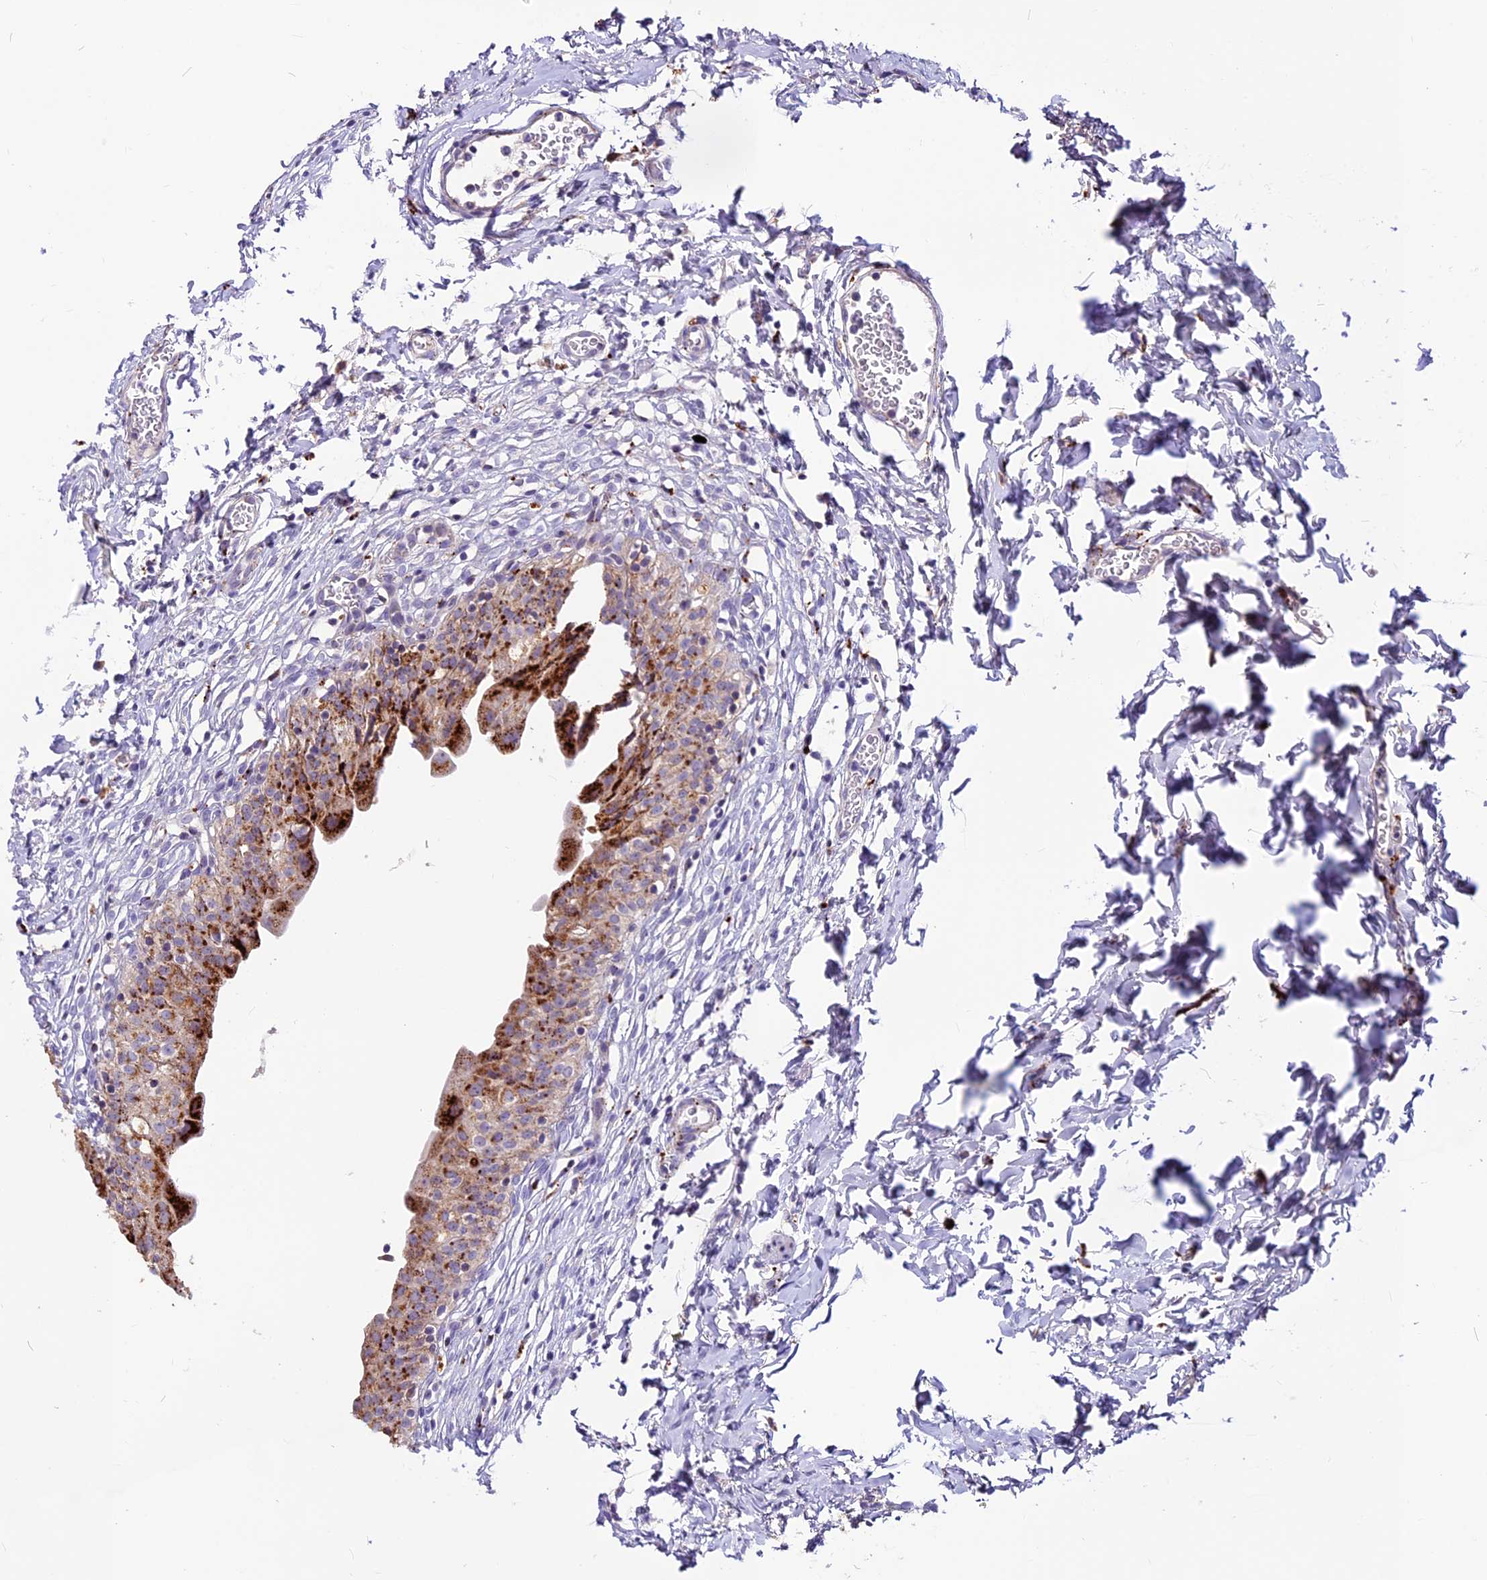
{"staining": {"intensity": "strong", "quantity": "25%-75%", "location": "cytoplasmic/membranous"}, "tissue": "urinary bladder", "cell_type": "Urothelial cells", "image_type": "normal", "snomed": [{"axis": "morphology", "description": "Normal tissue, NOS"}, {"axis": "topography", "description": "Urinary bladder"}], "caption": "The immunohistochemical stain shows strong cytoplasmic/membranous positivity in urothelial cells of unremarkable urinary bladder. (brown staining indicates protein expression, while blue staining denotes nuclei).", "gene": "THRSP", "patient": {"sex": "male", "age": 55}}